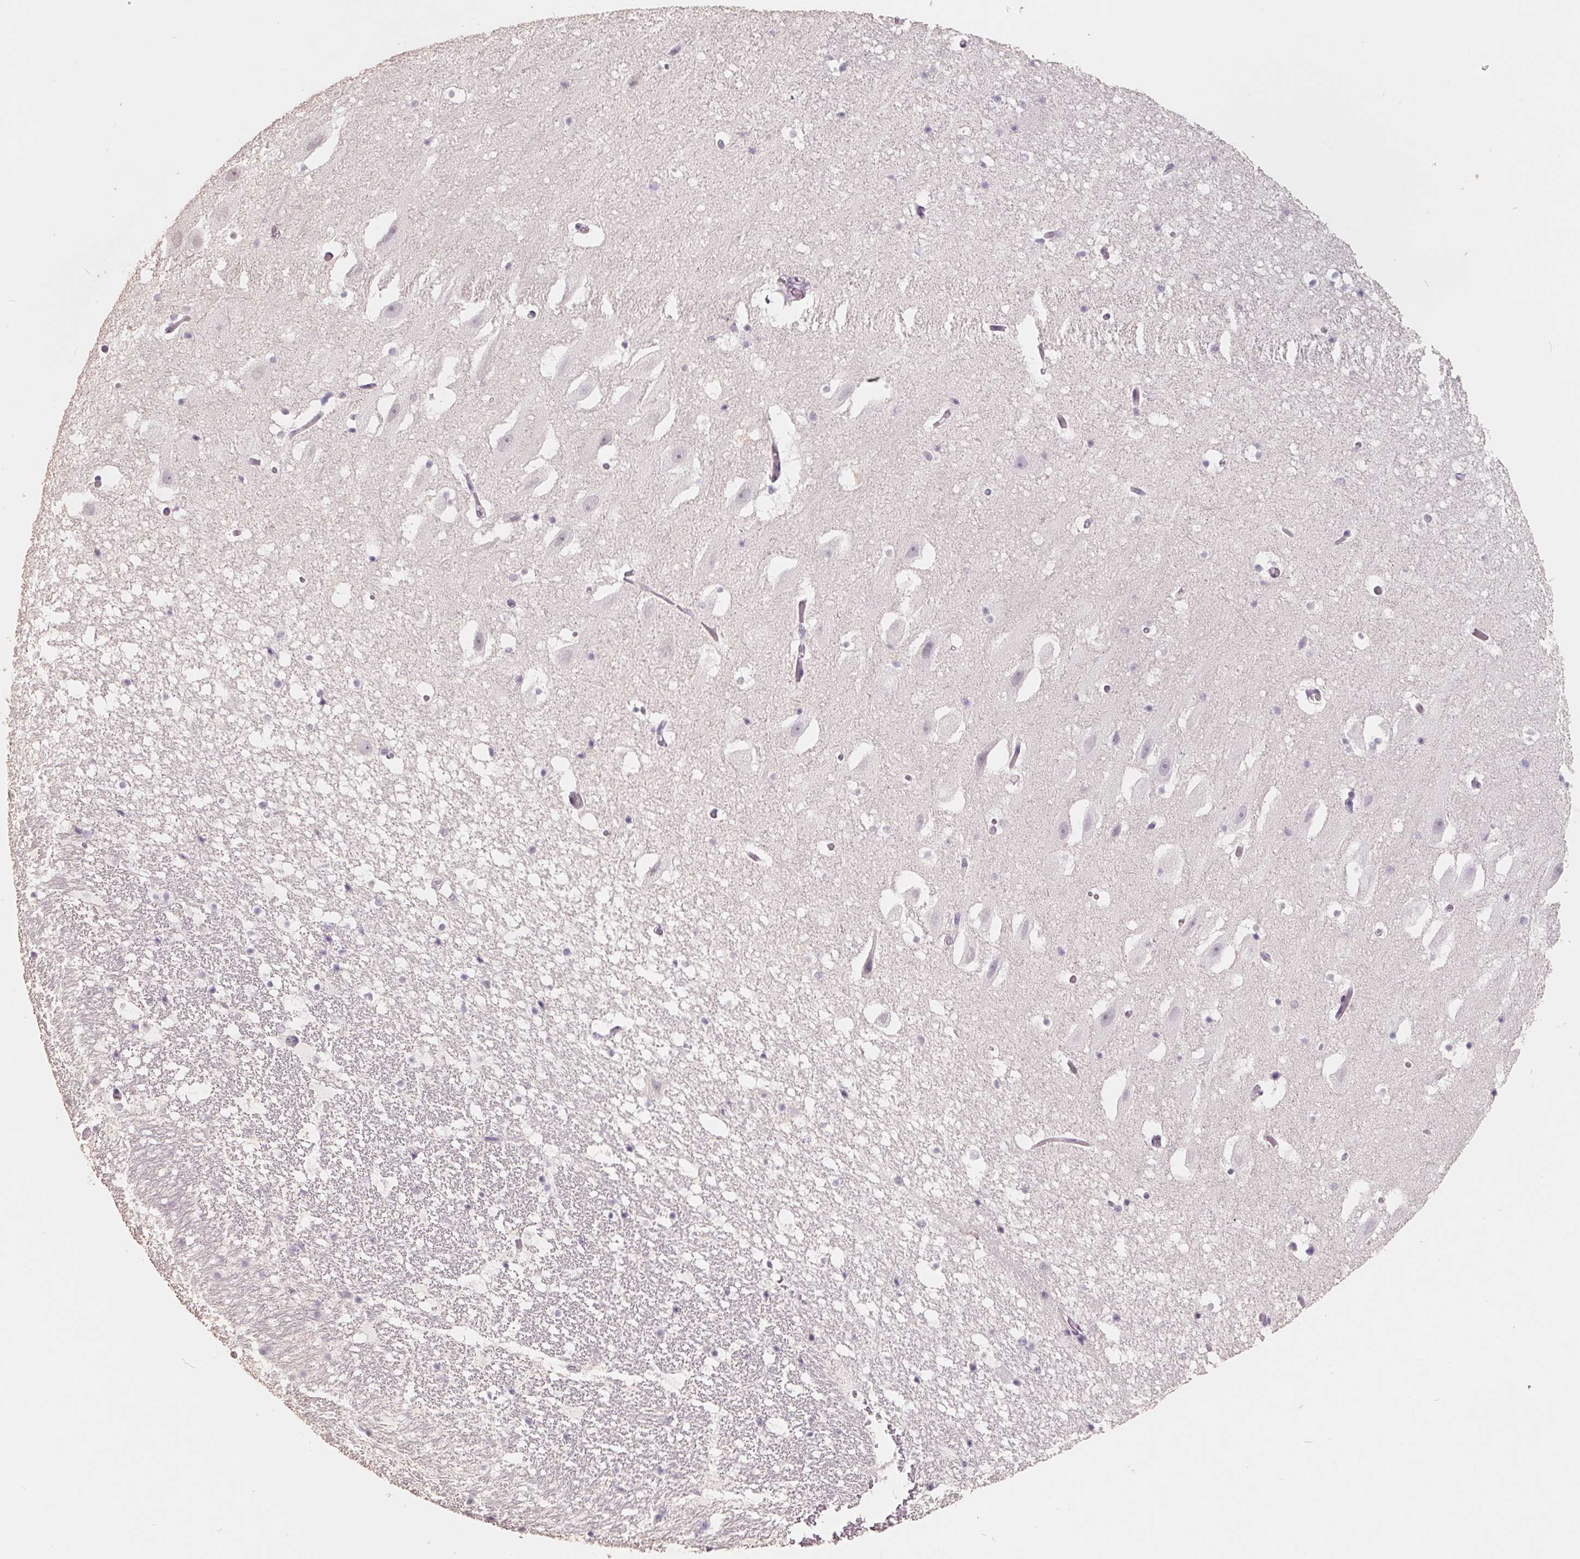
{"staining": {"intensity": "negative", "quantity": "none", "location": "none"}, "tissue": "hippocampus", "cell_type": "Glial cells", "image_type": "normal", "snomed": [{"axis": "morphology", "description": "Normal tissue, NOS"}, {"axis": "topography", "description": "Hippocampus"}], "caption": "IHC photomicrograph of benign hippocampus stained for a protein (brown), which shows no expression in glial cells. Nuclei are stained in blue.", "gene": "FTCD", "patient": {"sex": "male", "age": 26}}